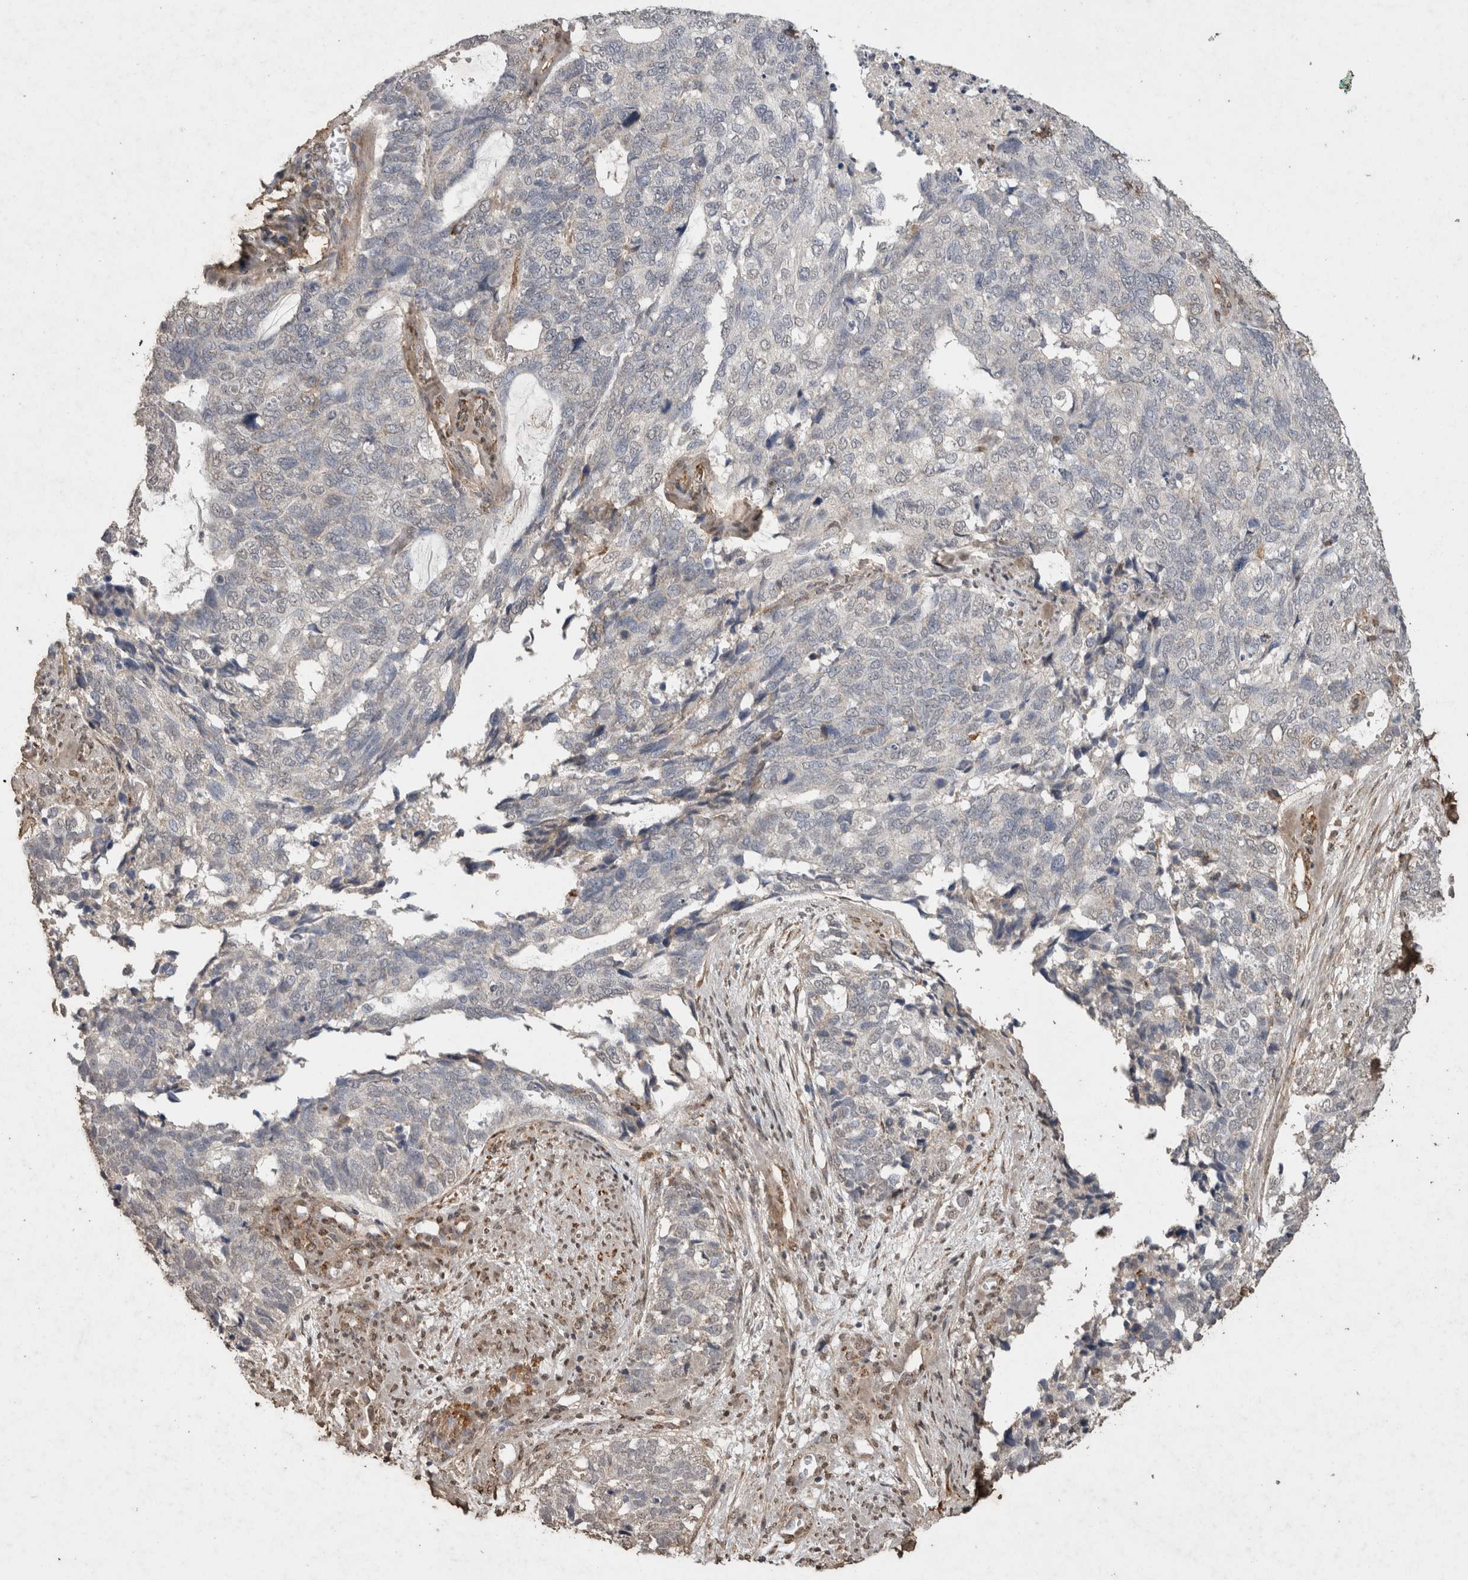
{"staining": {"intensity": "negative", "quantity": "none", "location": "none"}, "tissue": "cervical cancer", "cell_type": "Tumor cells", "image_type": "cancer", "snomed": [{"axis": "morphology", "description": "Squamous cell carcinoma, NOS"}, {"axis": "topography", "description": "Cervix"}], "caption": "DAB (3,3'-diaminobenzidine) immunohistochemical staining of human cervical squamous cell carcinoma demonstrates no significant expression in tumor cells.", "gene": "C1QTNF5", "patient": {"sex": "female", "age": 63}}